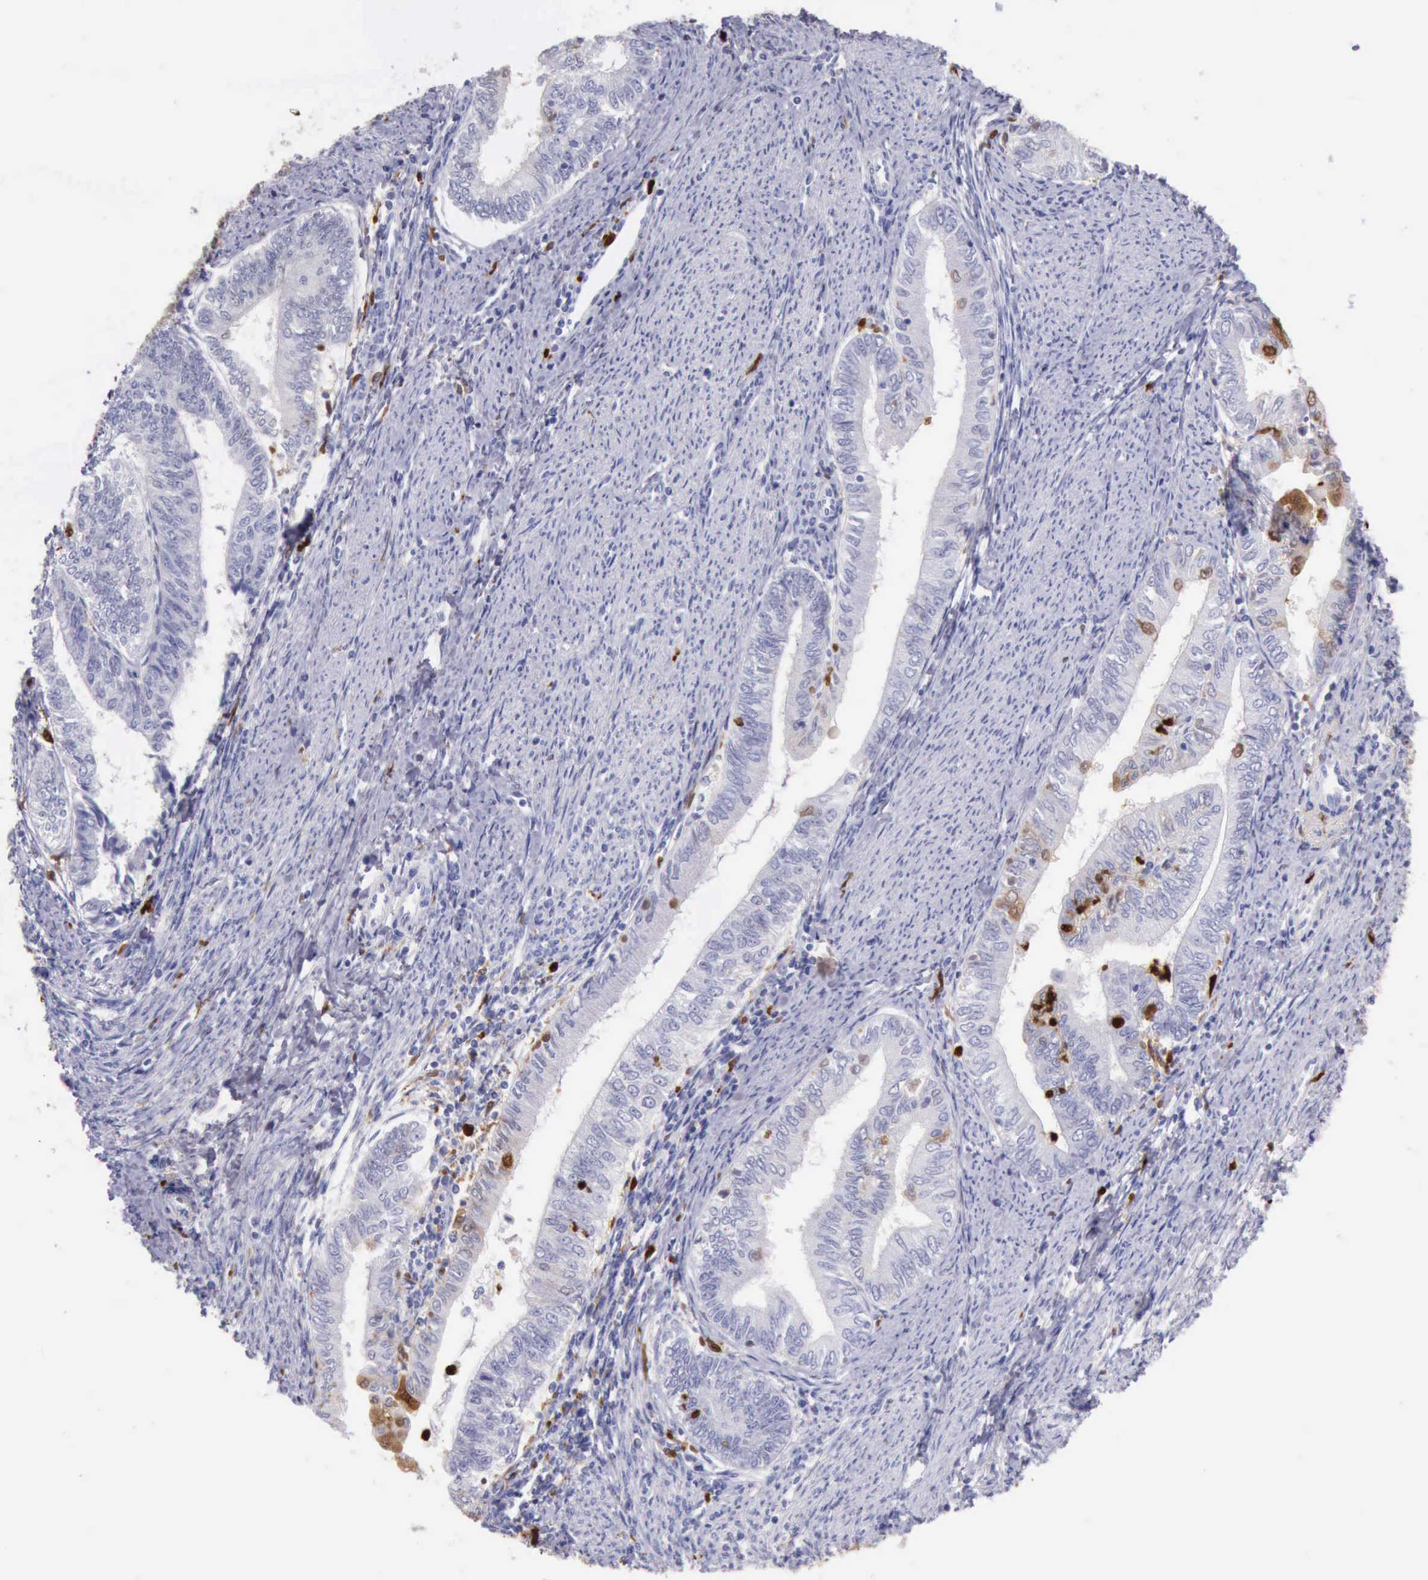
{"staining": {"intensity": "negative", "quantity": "none", "location": "none"}, "tissue": "endometrial cancer", "cell_type": "Tumor cells", "image_type": "cancer", "snomed": [{"axis": "morphology", "description": "Adenocarcinoma, NOS"}, {"axis": "topography", "description": "Endometrium"}], "caption": "A high-resolution photomicrograph shows immunohistochemistry staining of adenocarcinoma (endometrial), which displays no significant positivity in tumor cells.", "gene": "CSTA", "patient": {"sex": "female", "age": 66}}